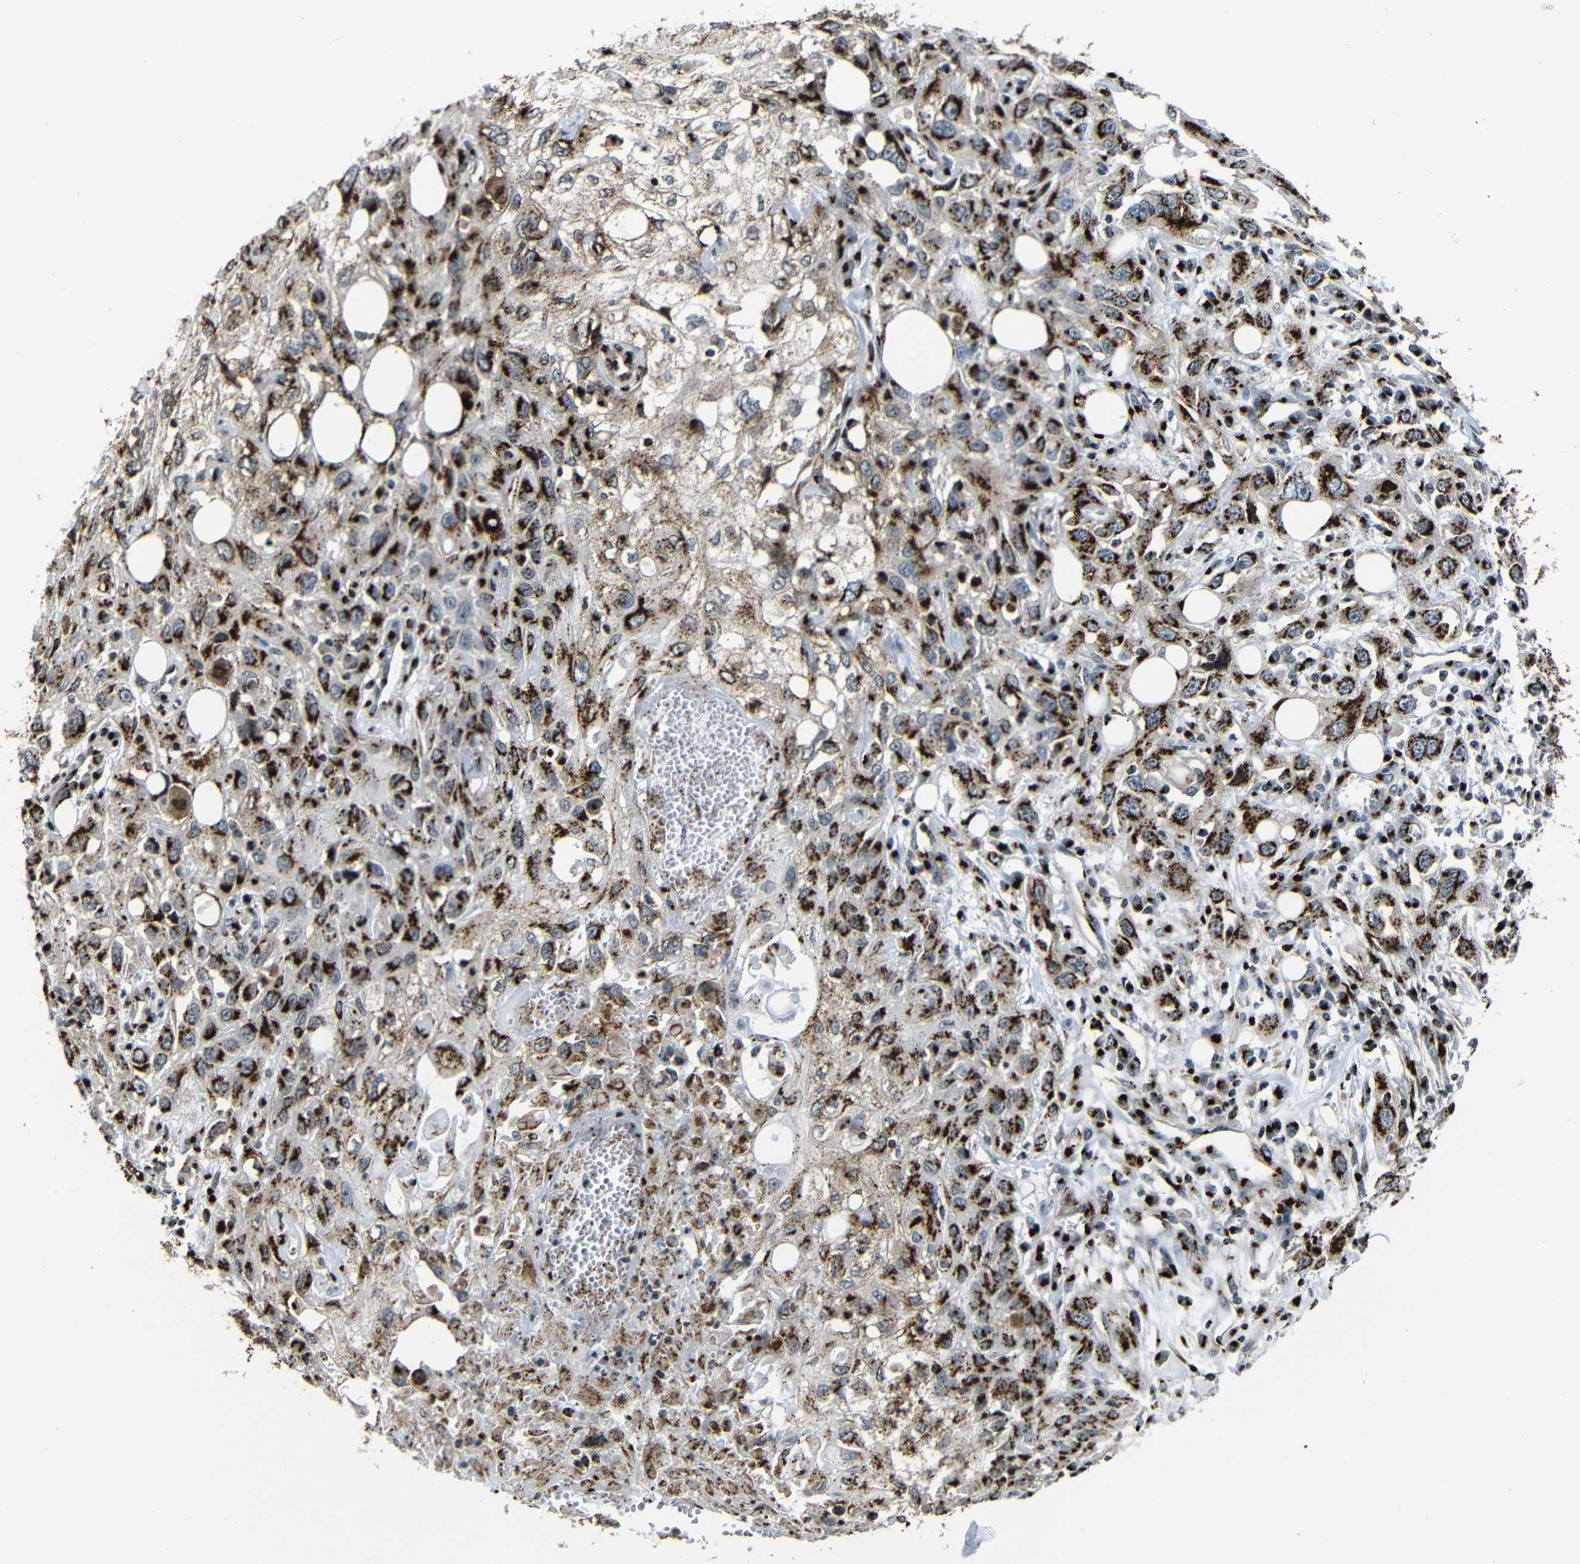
{"staining": {"intensity": "strong", "quantity": ">75%", "location": "cytoplasmic/membranous"}, "tissue": "skin cancer", "cell_type": "Tumor cells", "image_type": "cancer", "snomed": [{"axis": "morphology", "description": "Squamous cell carcinoma, NOS"}, {"axis": "topography", "description": "Skin"}], "caption": "Tumor cells demonstrate high levels of strong cytoplasmic/membranous positivity in approximately >75% of cells in human squamous cell carcinoma (skin).", "gene": "TGOLN2", "patient": {"sex": "male", "age": 75}}